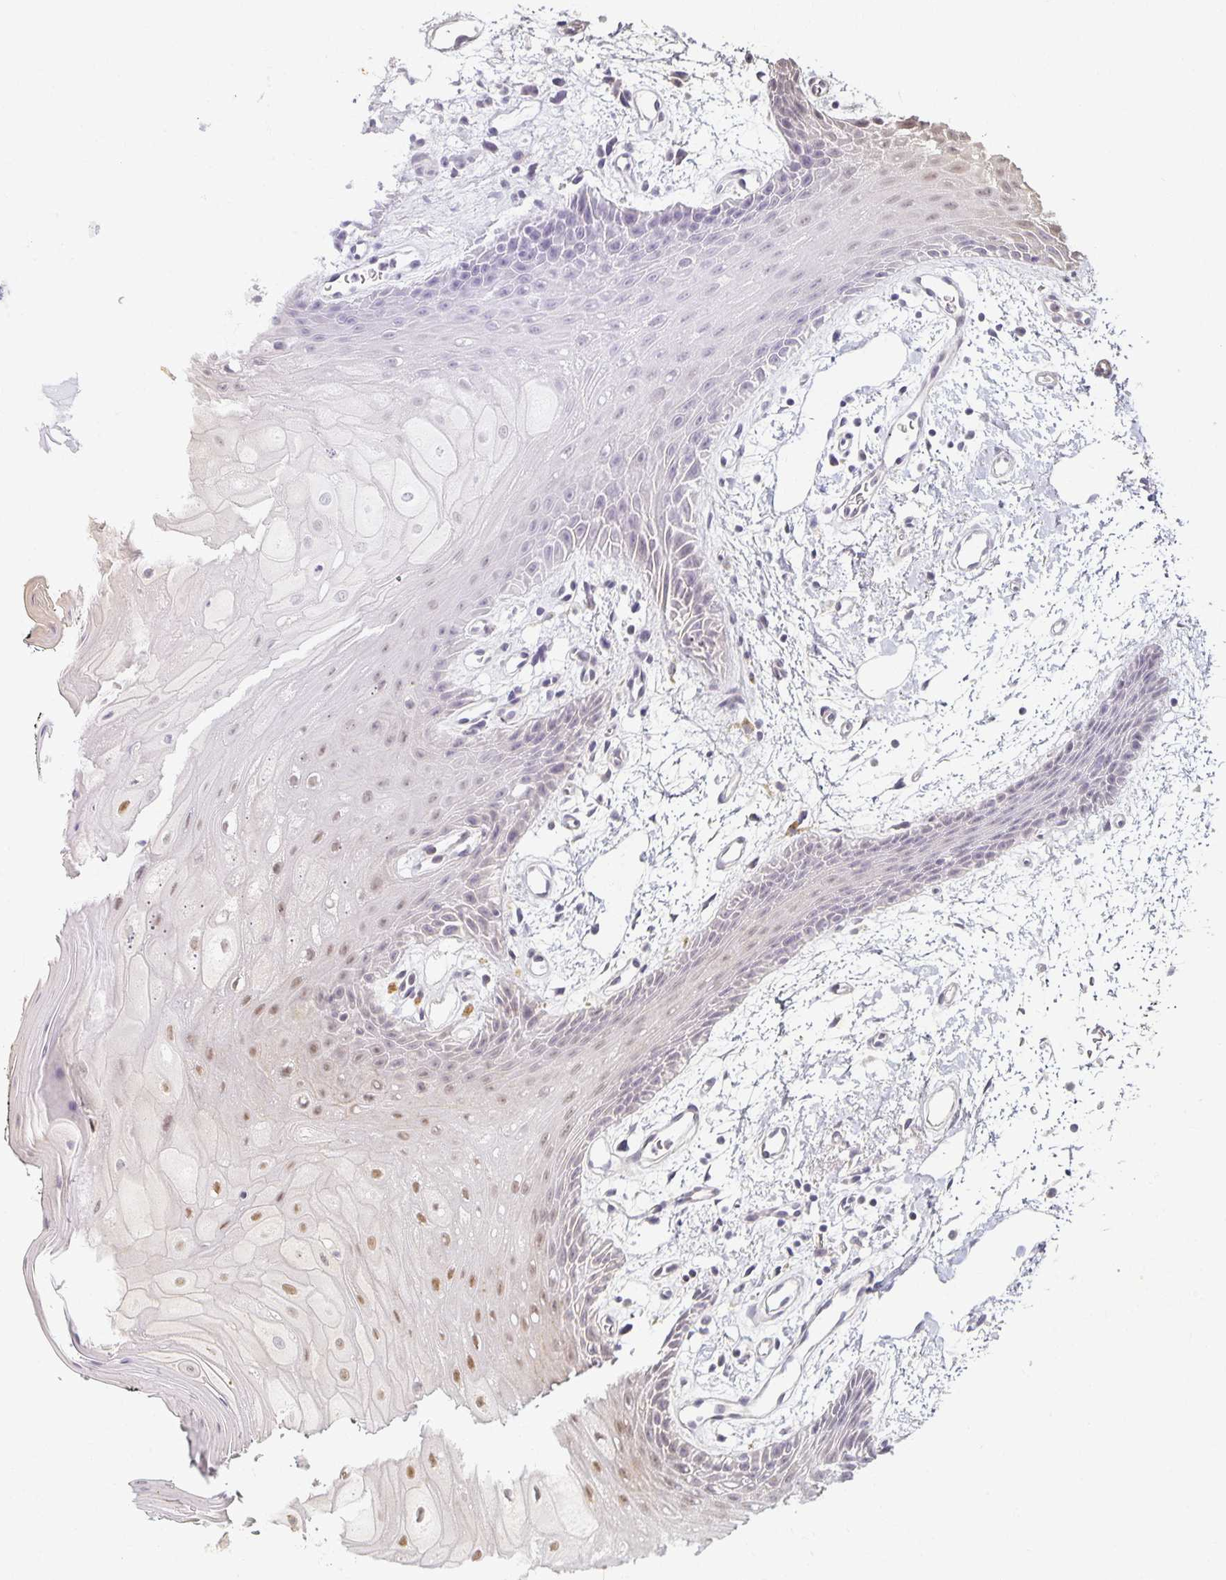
{"staining": {"intensity": "moderate", "quantity": "<25%", "location": "nuclear"}, "tissue": "oral mucosa", "cell_type": "Squamous epithelial cells", "image_type": "normal", "snomed": [{"axis": "morphology", "description": "Normal tissue, NOS"}, {"axis": "topography", "description": "Oral tissue"}, {"axis": "topography", "description": "Tounge, NOS"}], "caption": "Immunohistochemical staining of unremarkable oral mucosa shows <25% levels of moderate nuclear protein staining in about <25% of squamous epithelial cells.", "gene": "EHF", "patient": {"sex": "female", "age": 59}}